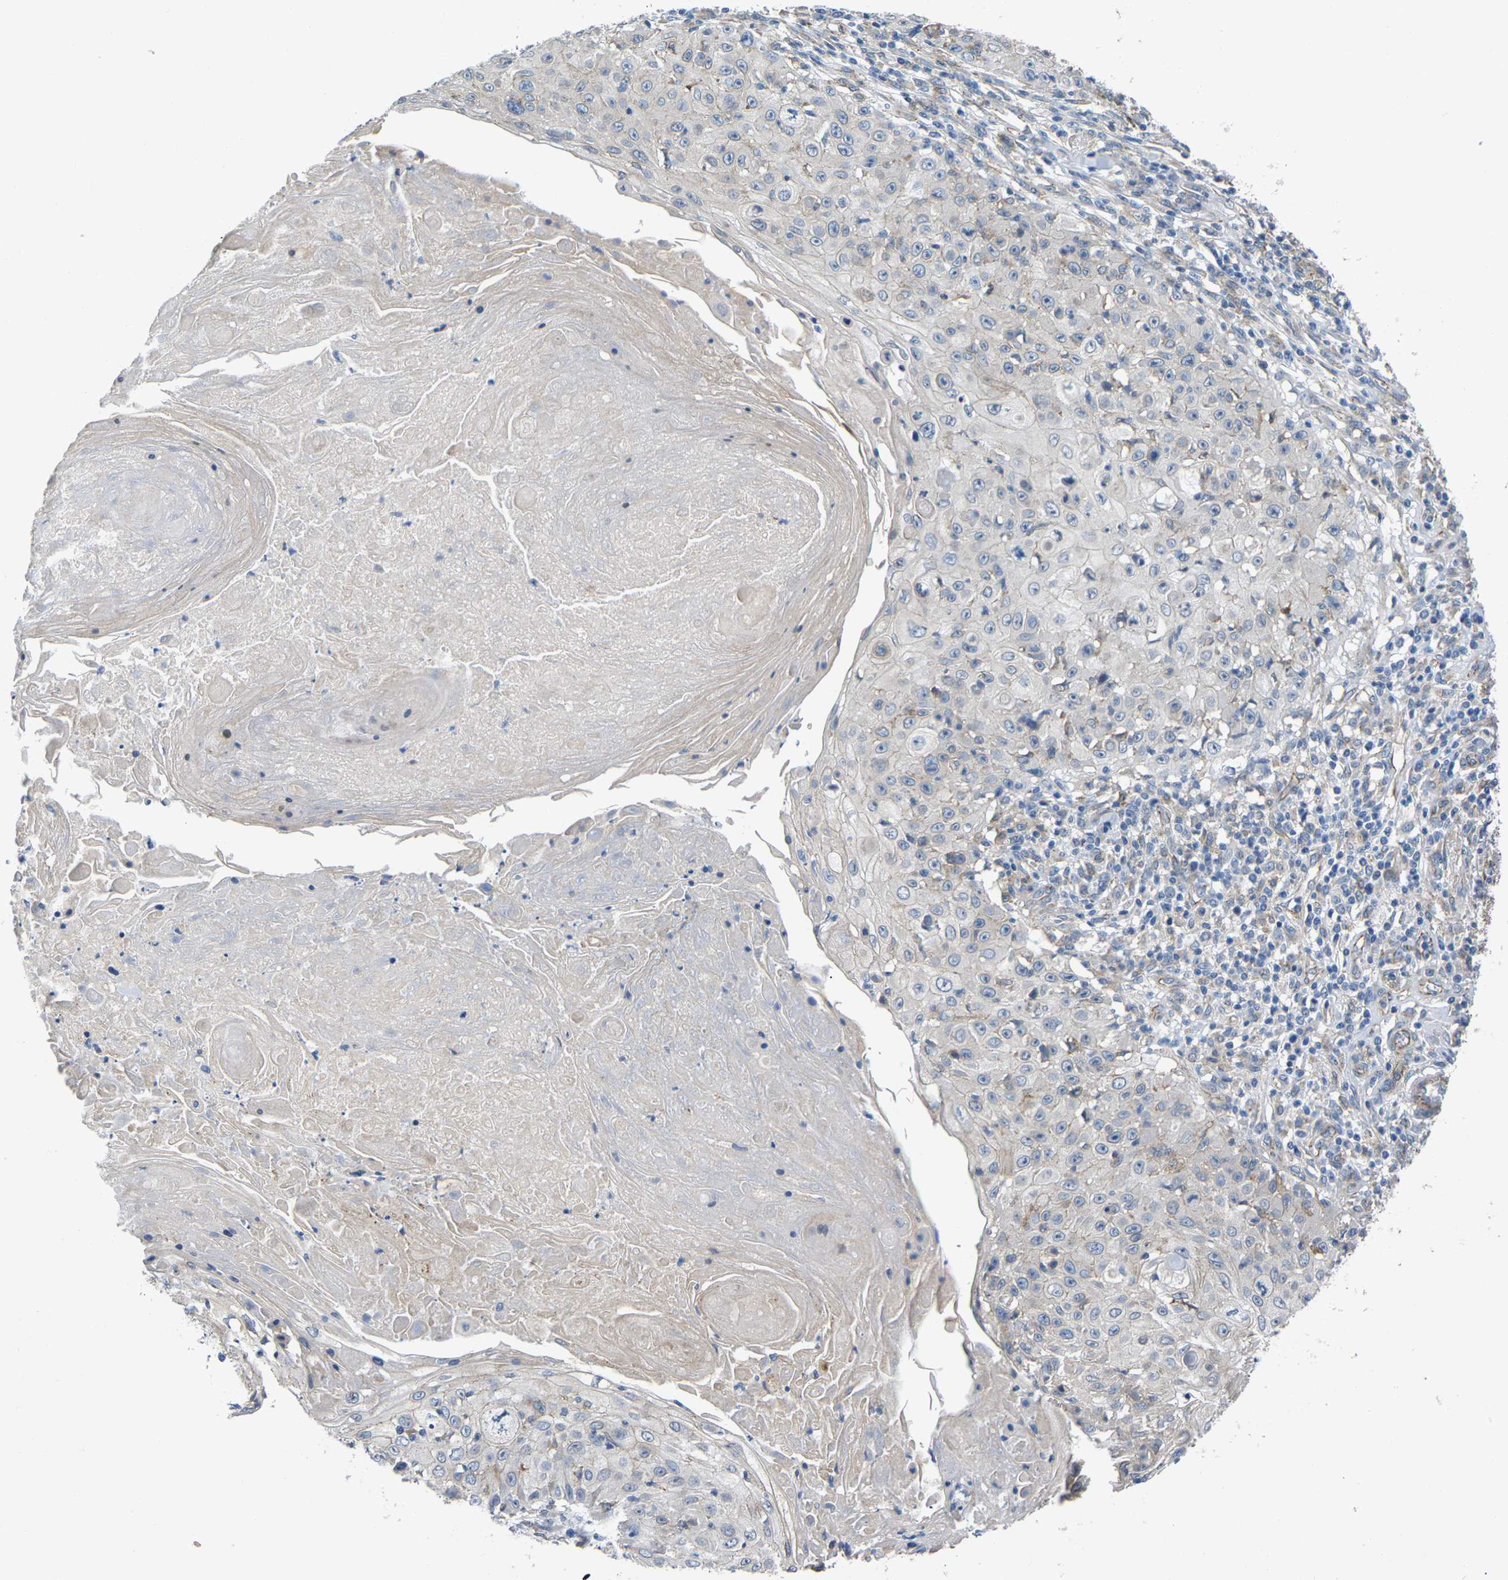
{"staining": {"intensity": "negative", "quantity": "none", "location": "none"}, "tissue": "skin cancer", "cell_type": "Tumor cells", "image_type": "cancer", "snomed": [{"axis": "morphology", "description": "Squamous cell carcinoma, NOS"}, {"axis": "topography", "description": "Skin"}], "caption": "Micrograph shows no protein positivity in tumor cells of skin cancer tissue.", "gene": "CTNND1", "patient": {"sex": "male", "age": 86}}